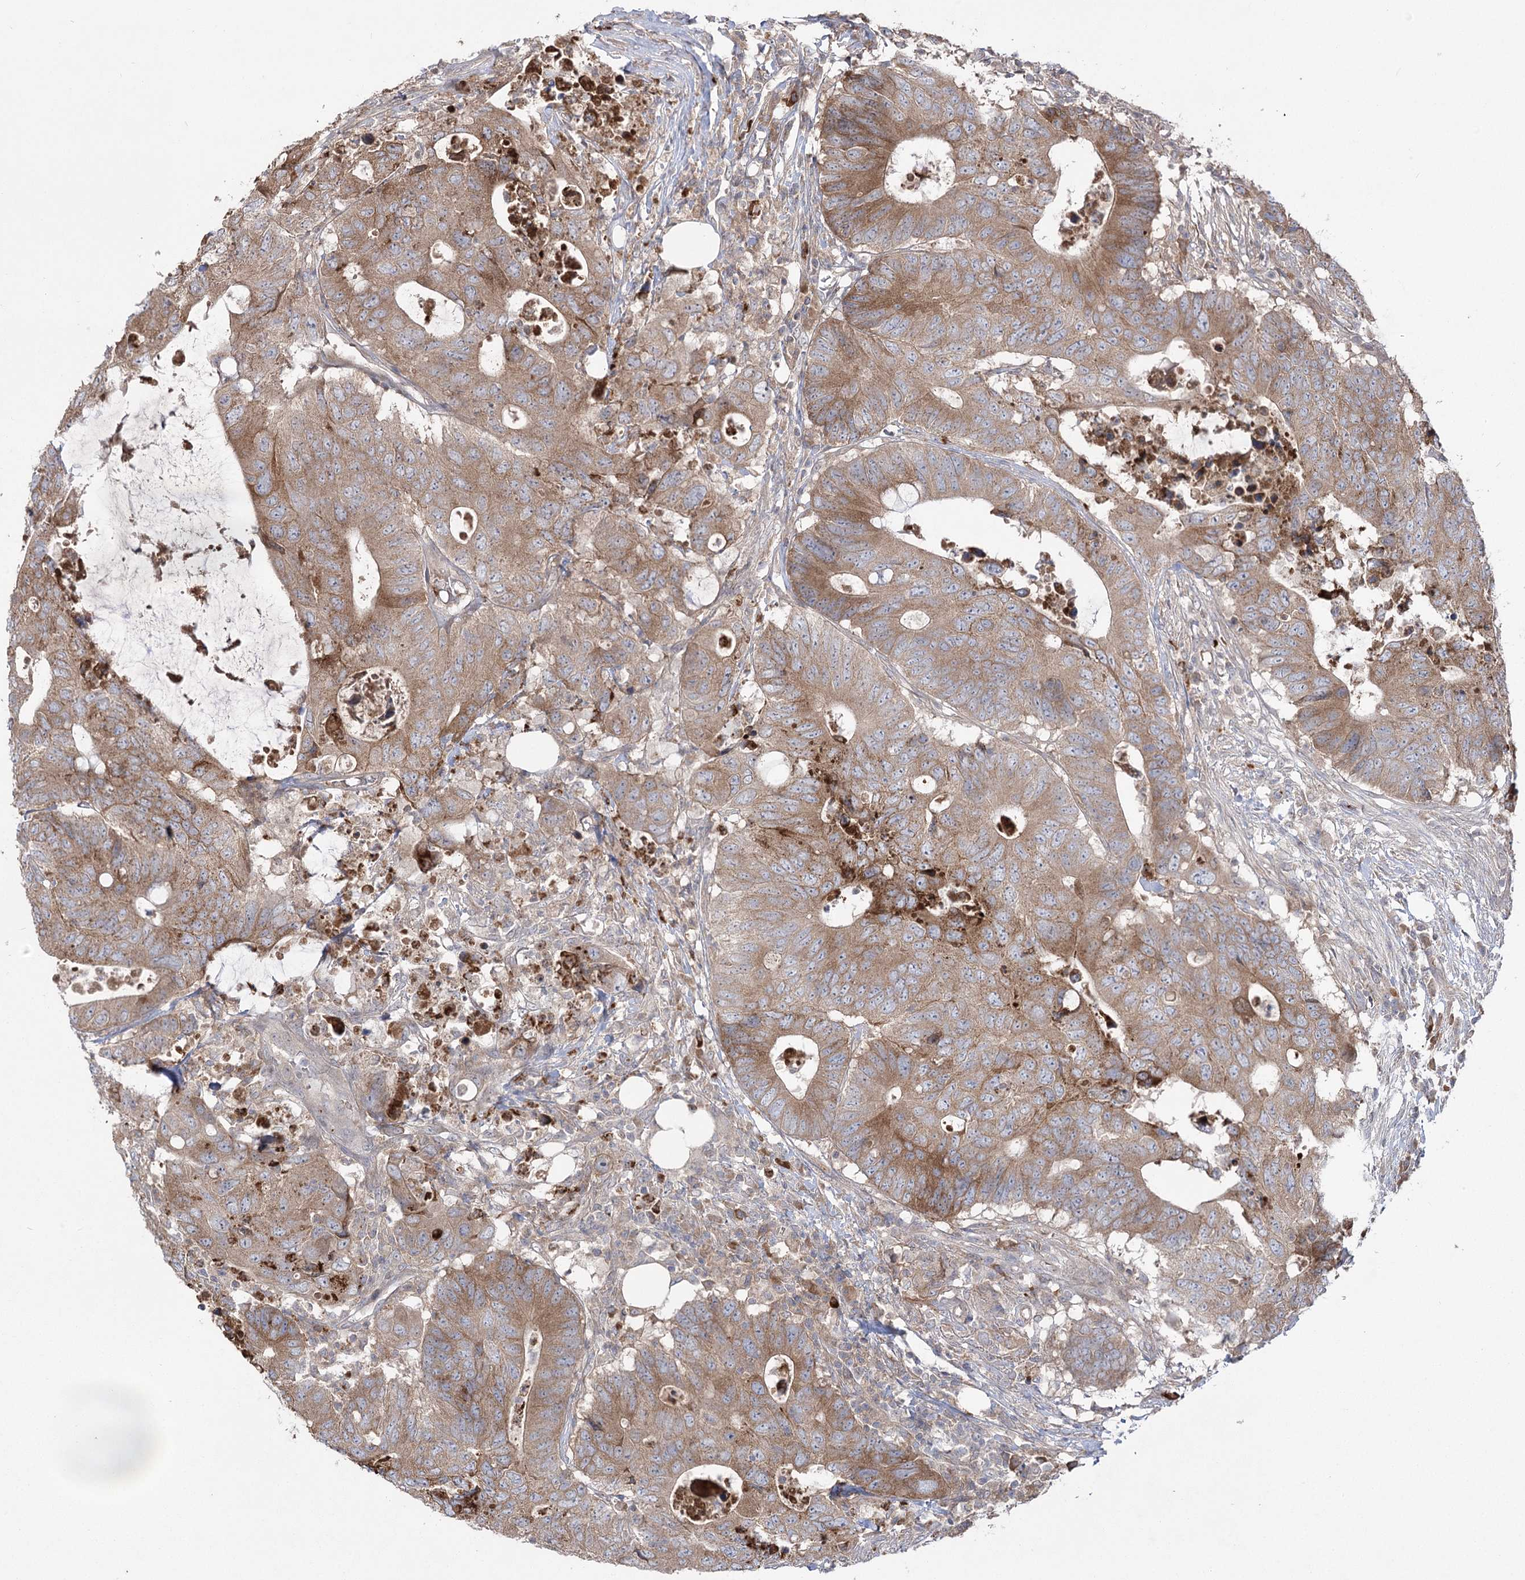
{"staining": {"intensity": "moderate", "quantity": ">75%", "location": "cytoplasmic/membranous"}, "tissue": "colorectal cancer", "cell_type": "Tumor cells", "image_type": "cancer", "snomed": [{"axis": "morphology", "description": "Adenocarcinoma, NOS"}, {"axis": "topography", "description": "Colon"}], "caption": "Colorectal adenocarcinoma stained with a brown dye reveals moderate cytoplasmic/membranous positive positivity in approximately >75% of tumor cells.", "gene": "PLEKHA5", "patient": {"sex": "male", "age": 71}}